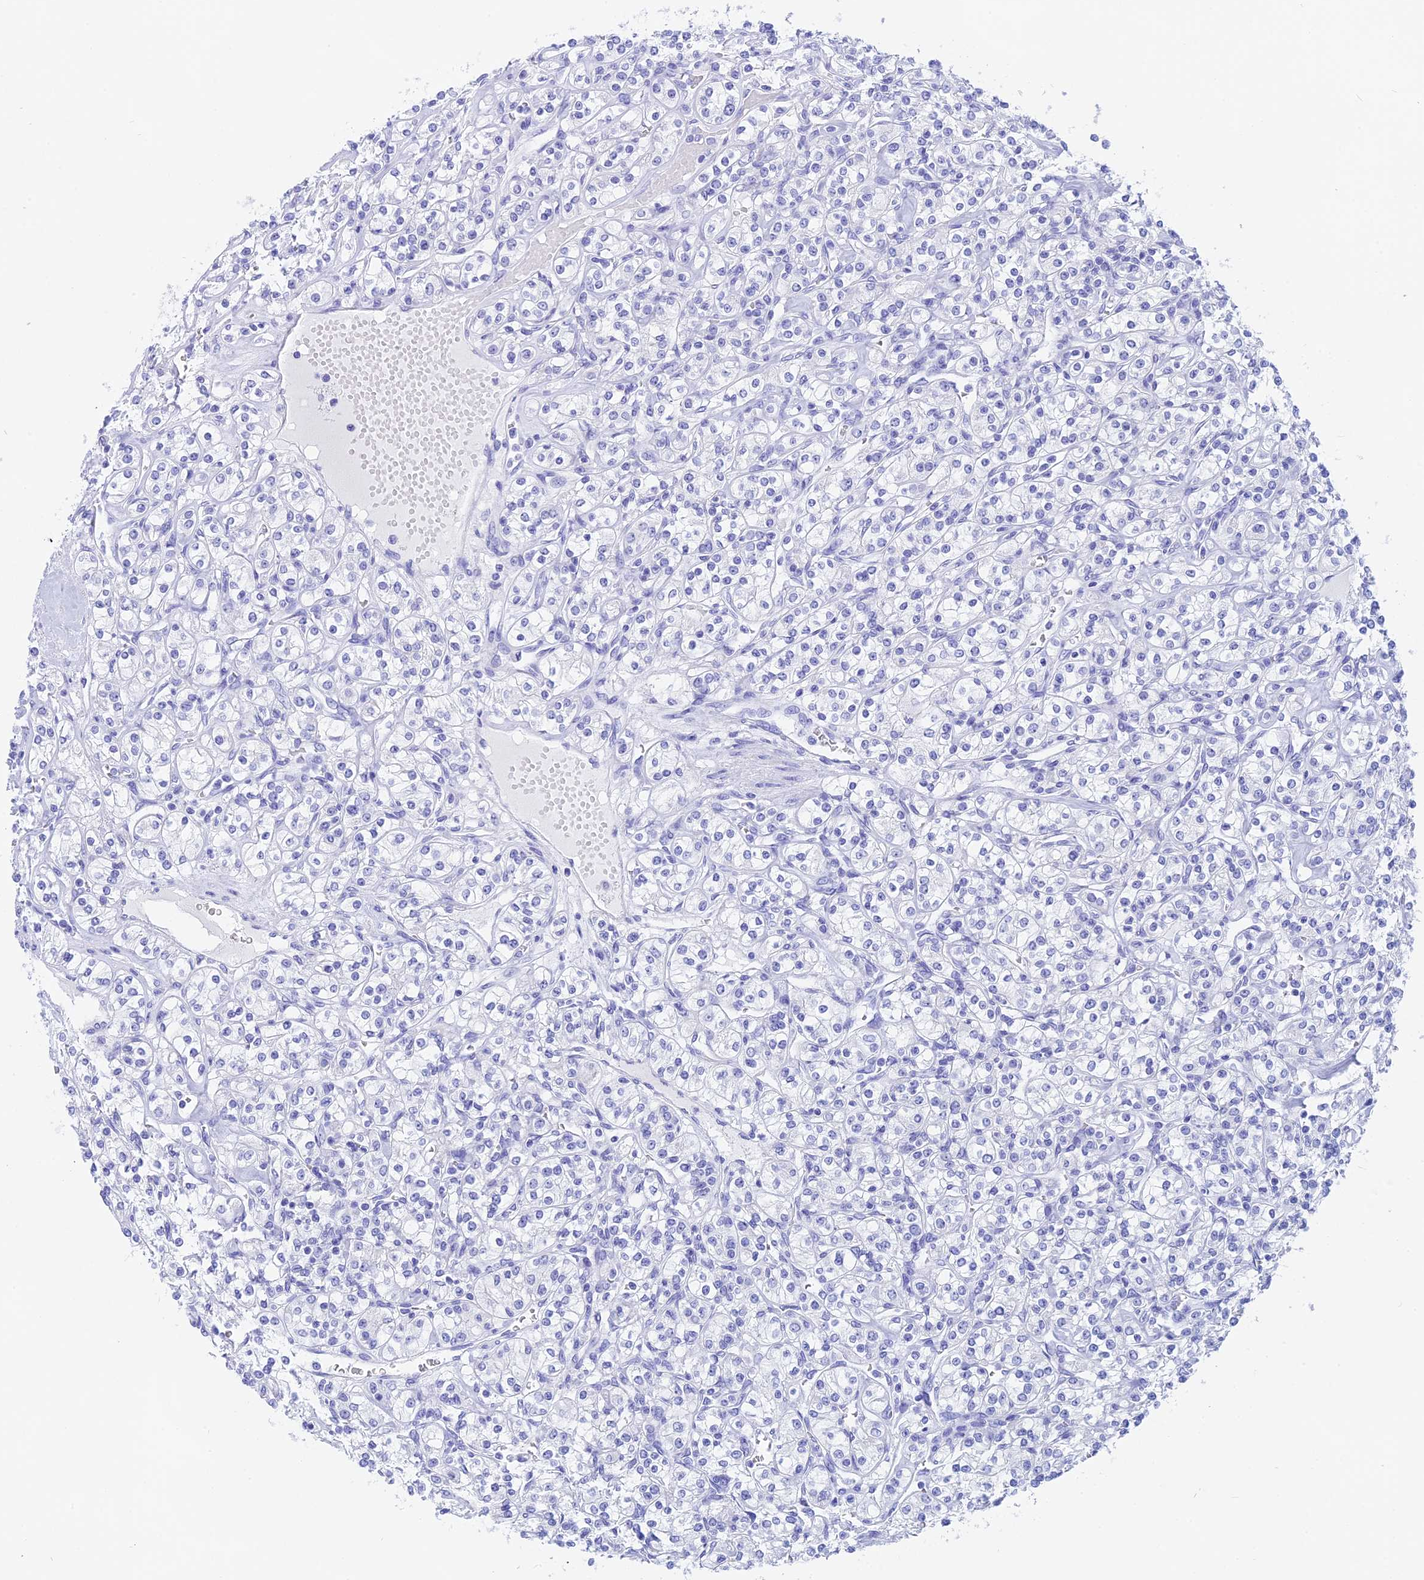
{"staining": {"intensity": "negative", "quantity": "none", "location": "none"}, "tissue": "renal cancer", "cell_type": "Tumor cells", "image_type": "cancer", "snomed": [{"axis": "morphology", "description": "Adenocarcinoma, NOS"}, {"axis": "topography", "description": "Kidney"}], "caption": "A high-resolution image shows IHC staining of renal cancer, which exhibits no significant expression in tumor cells.", "gene": "ISCA1", "patient": {"sex": "male", "age": 77}}